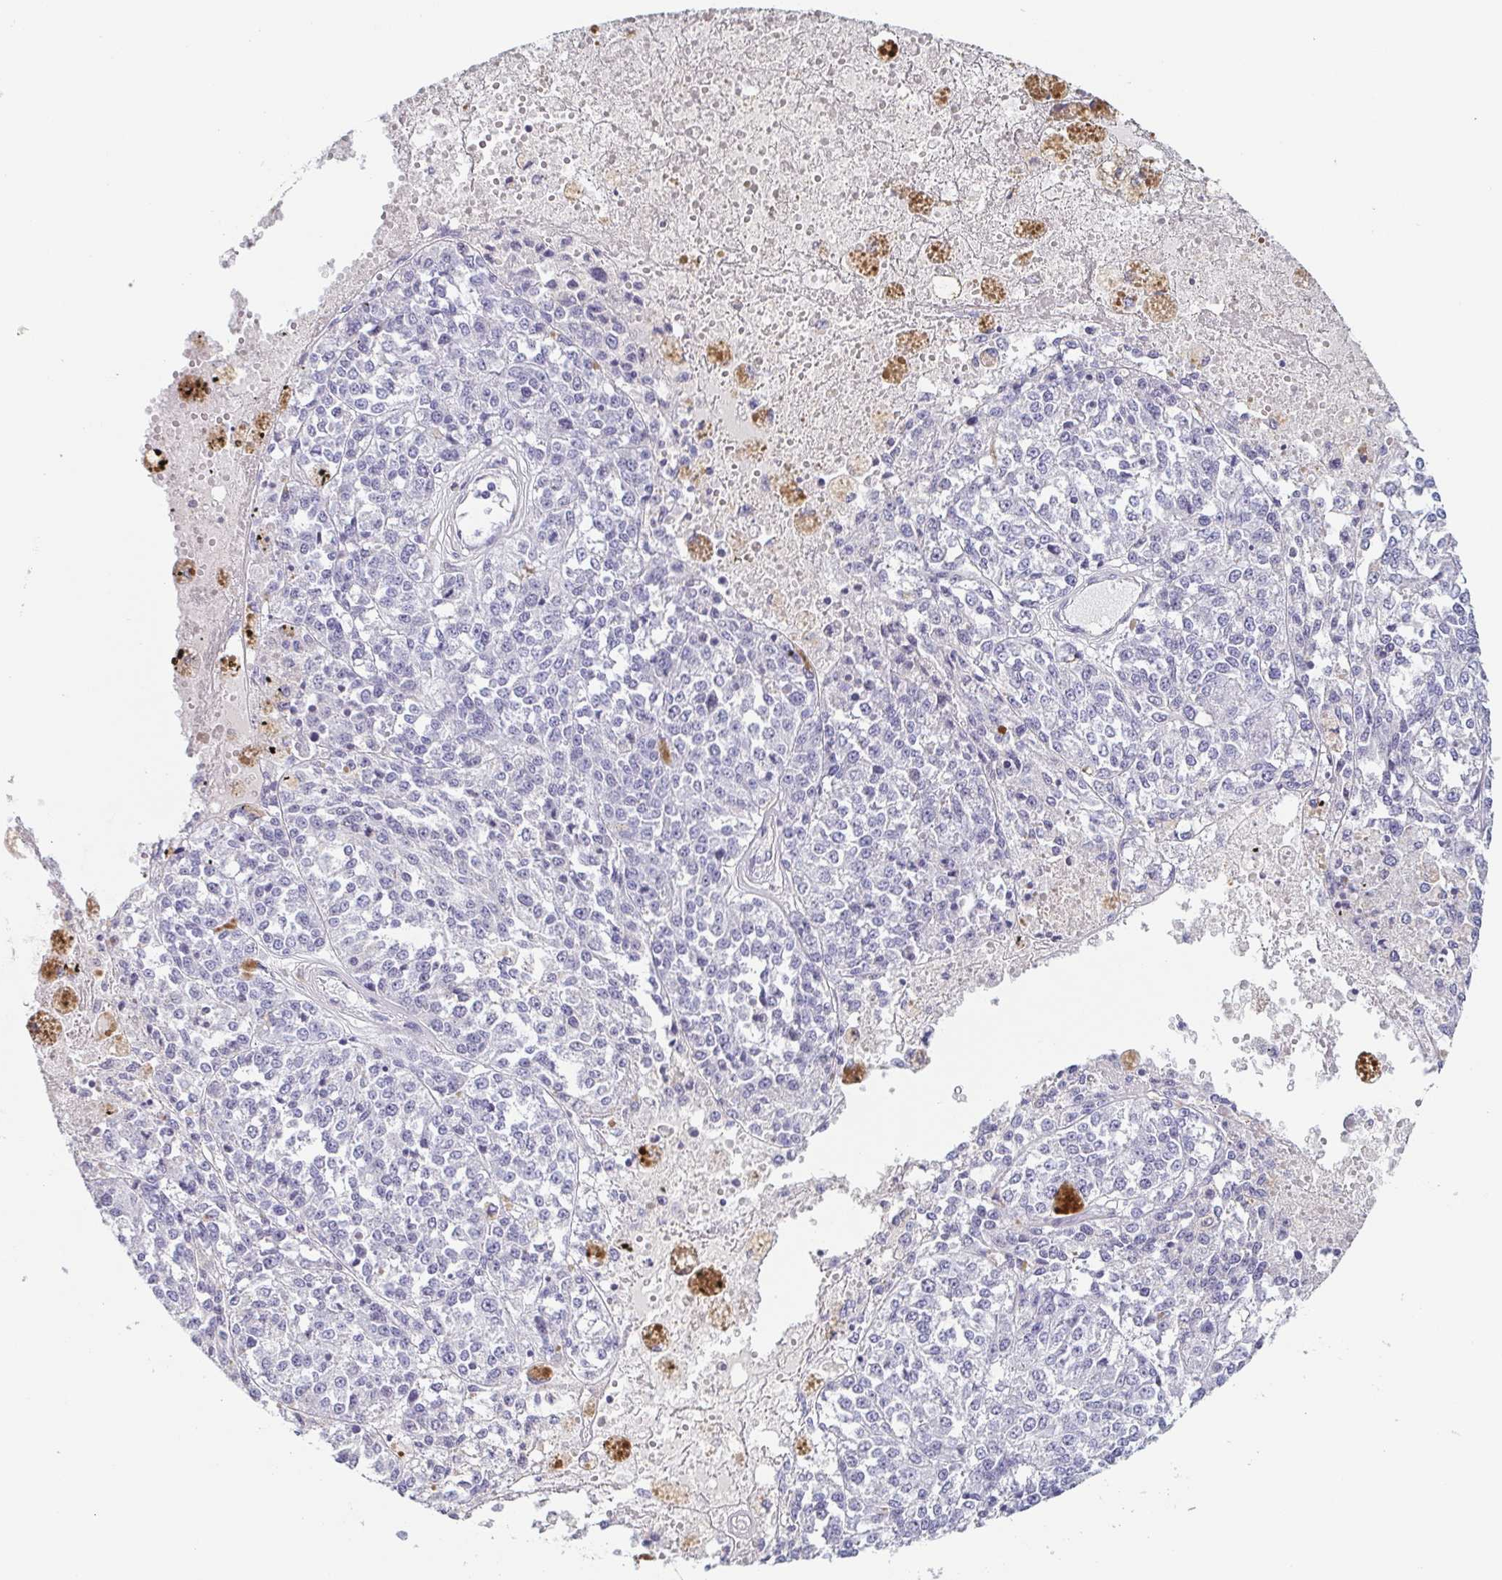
{"staining": {"intensity": "negative", "quantity": "none", "location": "none"}, "tissue": "melanoma", "cell_type": "Tumor cells", "image_type": "cancer", "snomed": [{"axis": "morphology", "description": "Malignant melanoma, Metastatic site"}, {"axis": "topography", "description": "Lymph node"}], "caption": "Tumor cells show no significant staining in malignant melanoma (metastatic site).", "gene": "ITLN1", "patient": {"sex": "female", "age": 64}}